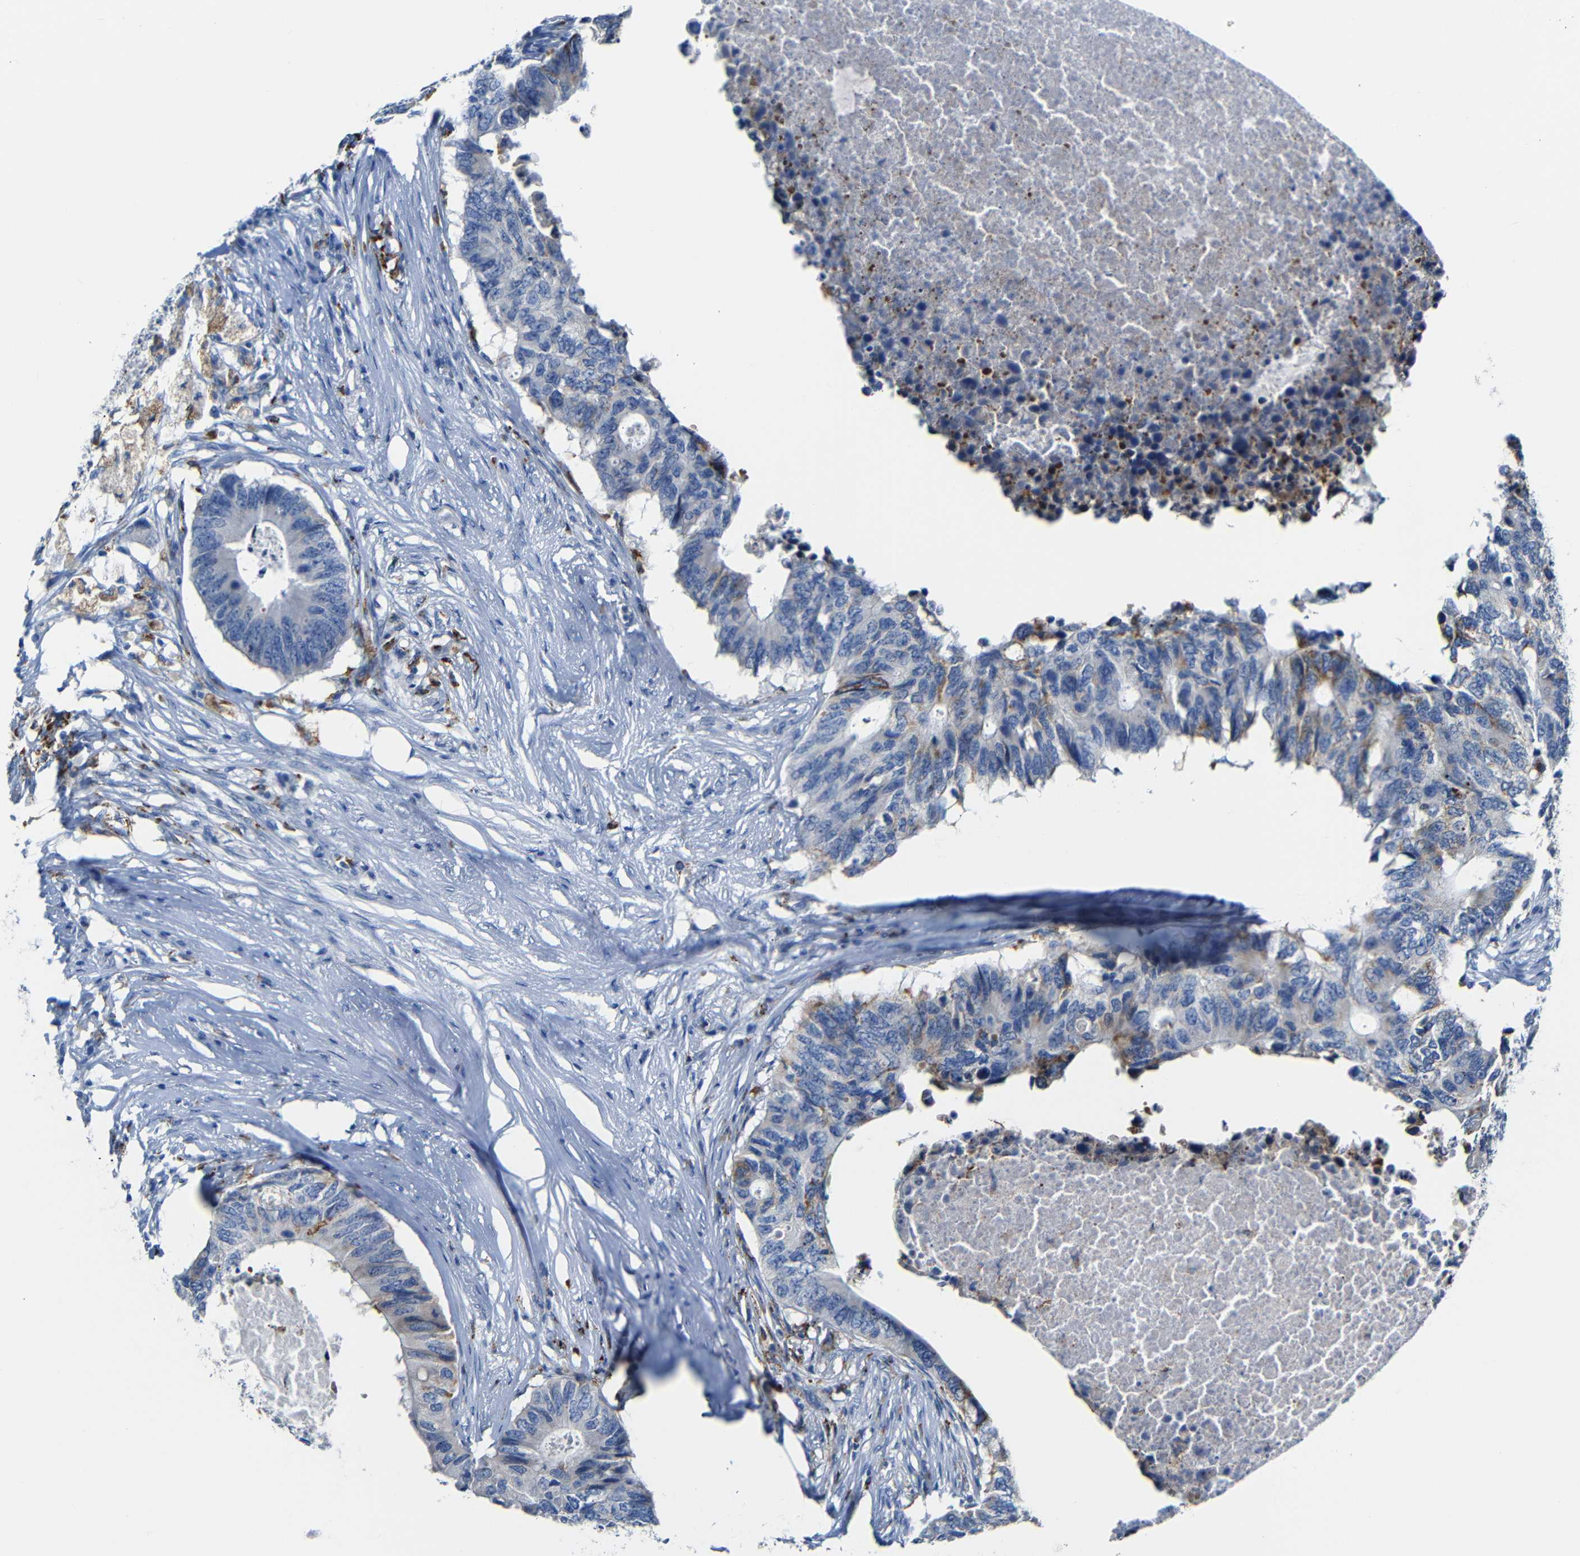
{"staining": {"intensity": "moderate", "quantity": "<25%", "location": "cytoplasmic/membranous"}, "tissue": "colorectal cancer", "cell_type": "Tumor cells", "image_type": "cancer", "snomed": [{"axis": "morphology", "description": "Adenocarcinoma, NOS"}, {"axis": "topography", "description": "Colon"}], "caption": "There is low levels of moderate cytoplasmic/membranous positivity in tumor cells of colorectal cancer (adenocarcinoma), as demonstrated by immunohistochemical staining (brown color).", "gene": "C15orf48", "patient": {"sex": "male", "age": 71}}